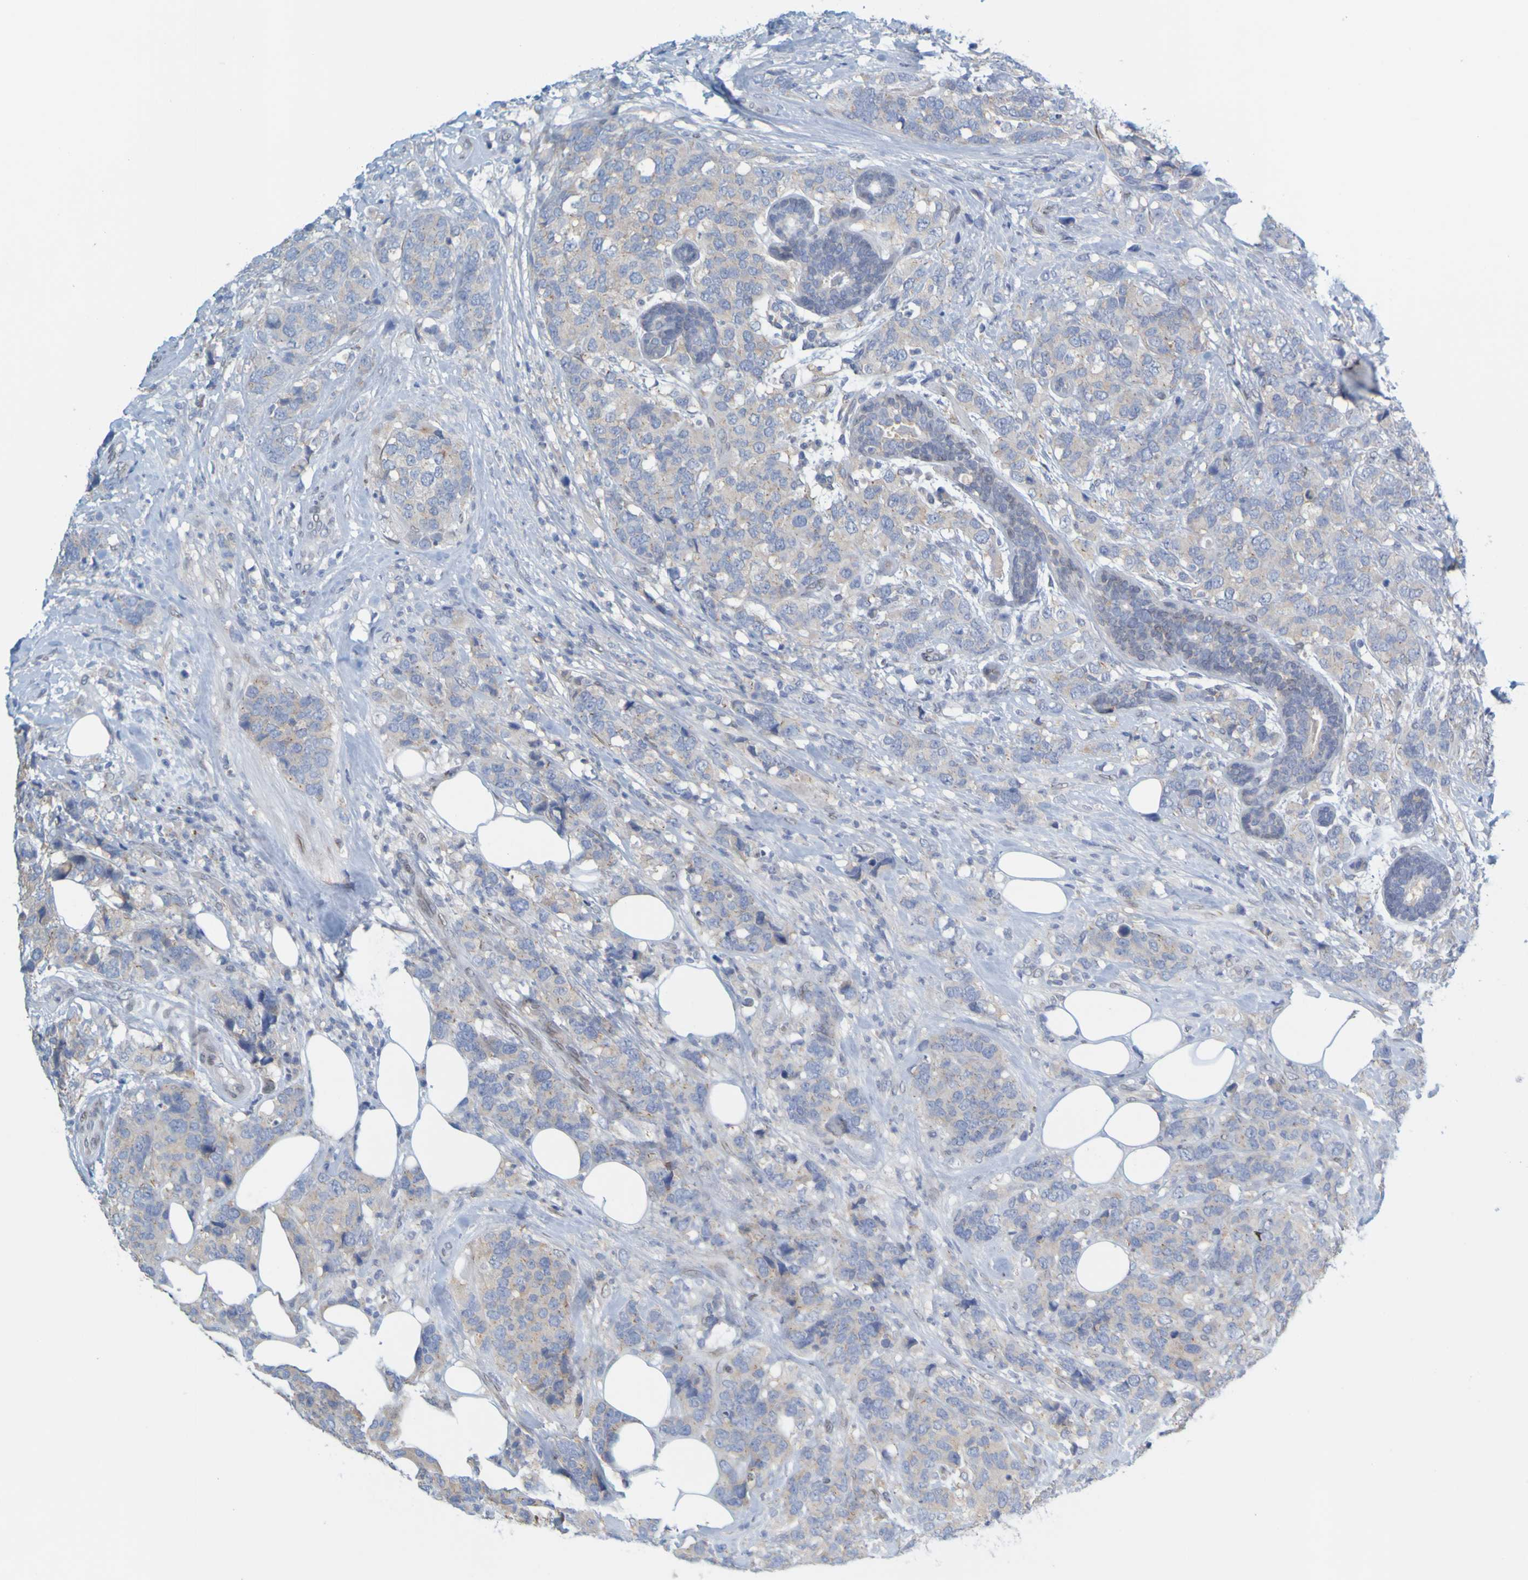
{"staining": {"intensity": "weak", "quantity": "<25%", "location": "cytoplasmic/membranous,nuclear"}, "tissue": "breast cancer", "cell_type": "Tumor cells", "image_type": "cancer", "snomed": [{"axis": "morphology", "description": "Lobular carcinoma"}, {"axis": "topography", "description": "Breast"}], "caption": "IHC histopathology image of human breast cancer stained for a protein (brown), which reveals no staining in tumor cells.", "gene": "MAG", "patient": {"sex": "female", "age": 59}}